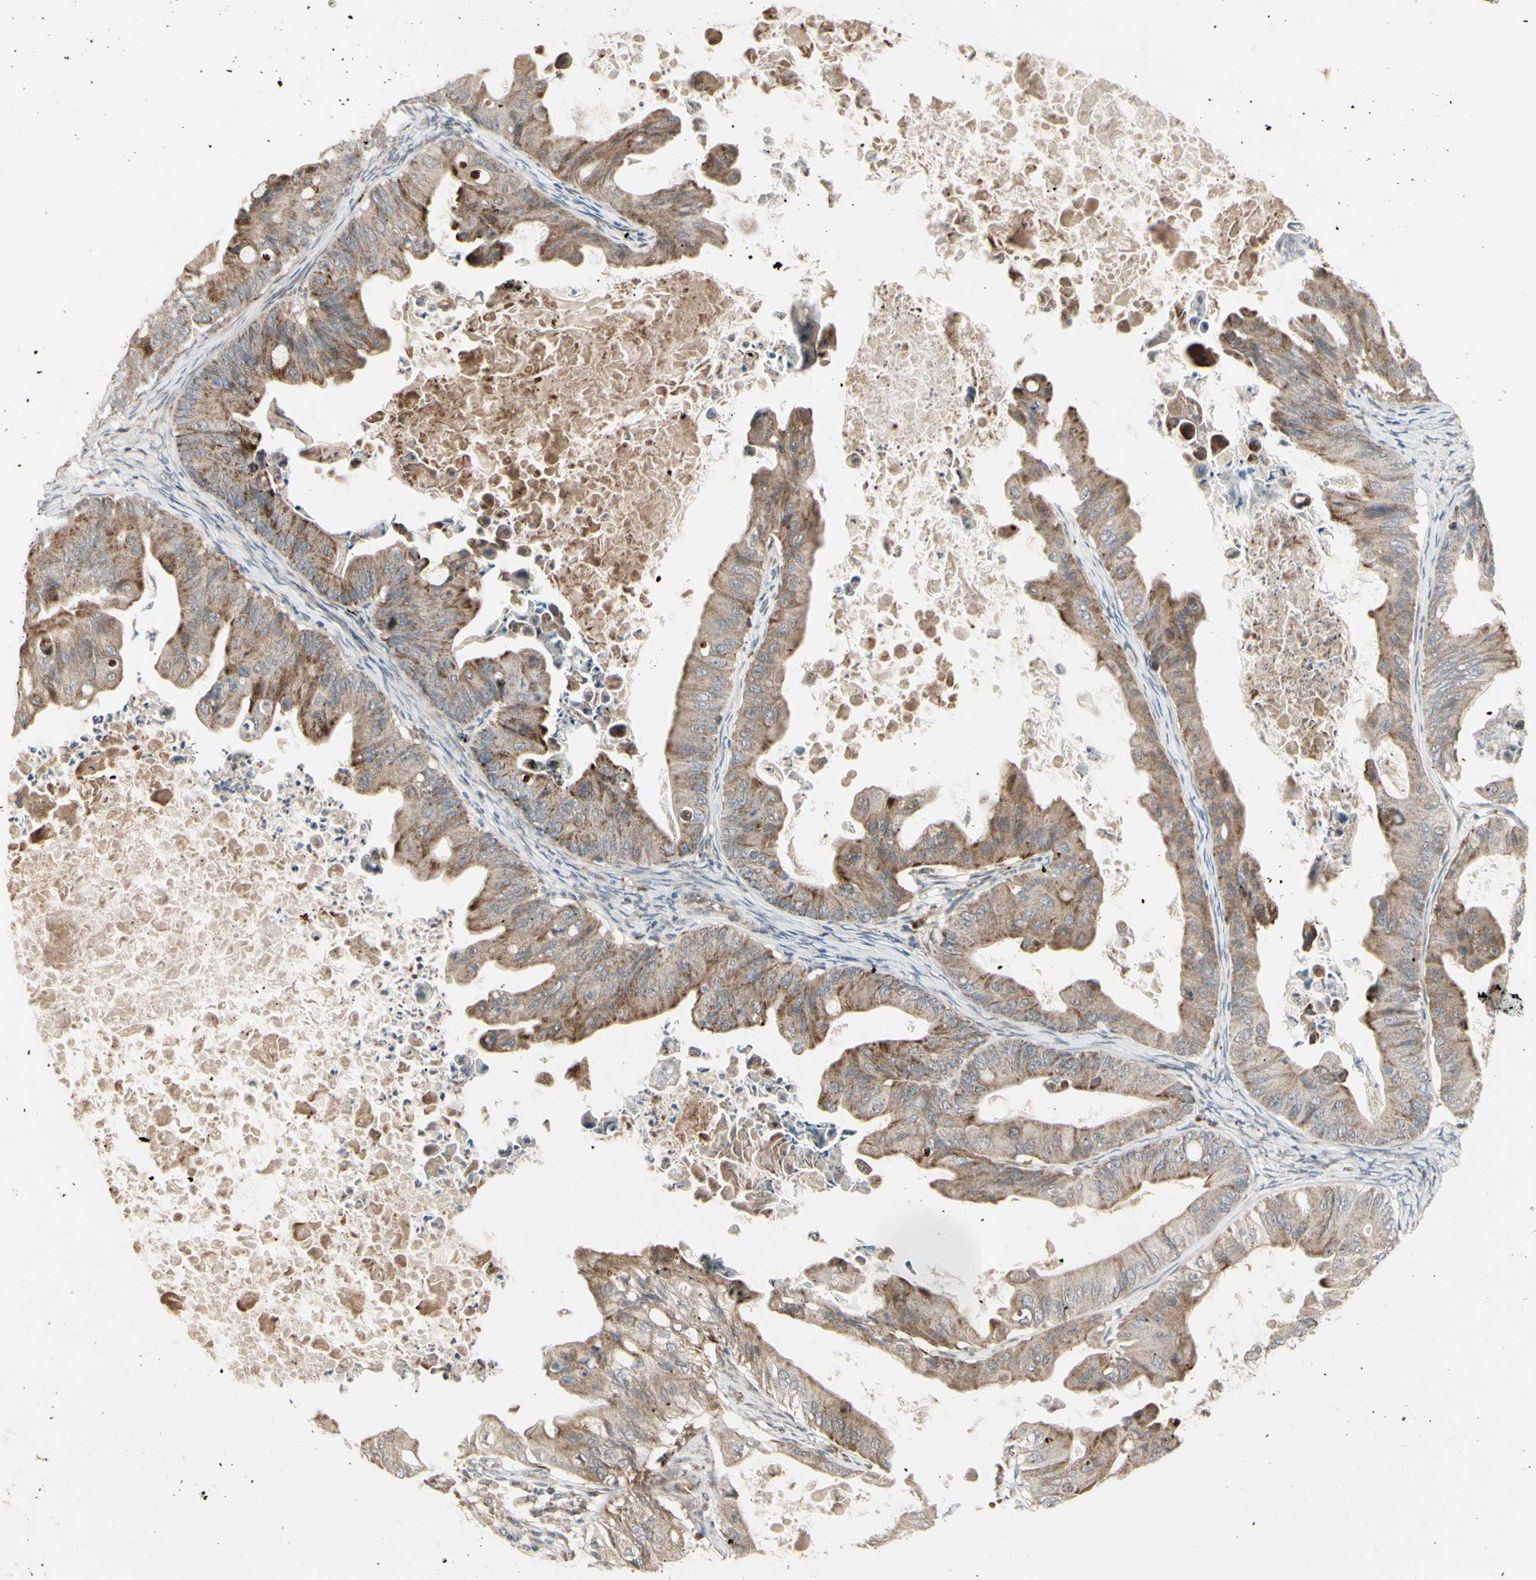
{"staining": {"intensity": "moderate", "quantity": ">75%", "location": "cytoplasmic/membranous"}, "tissue": "ovarian cancer", "cell_type": "Tumor cells", "image_type": "cancer", "snomed": [{"axis": "morphology", "description": "Cystadenocarcinoma, mucinous, NOS"}, {"axis": "topography", "description": "Ovary"}], "caption": "Ovarian cancer (mucinous cystadenocarcinoma) was stained to show a protein in brown. There is medium levels of moderate cytoplasmic/membranous staining in about >75% of tumor cells. The protein is shown in brown color, while the nuclei are stained blue.", "gene": "OSTM1", "patient": {"sex": "female", "age": 37}}